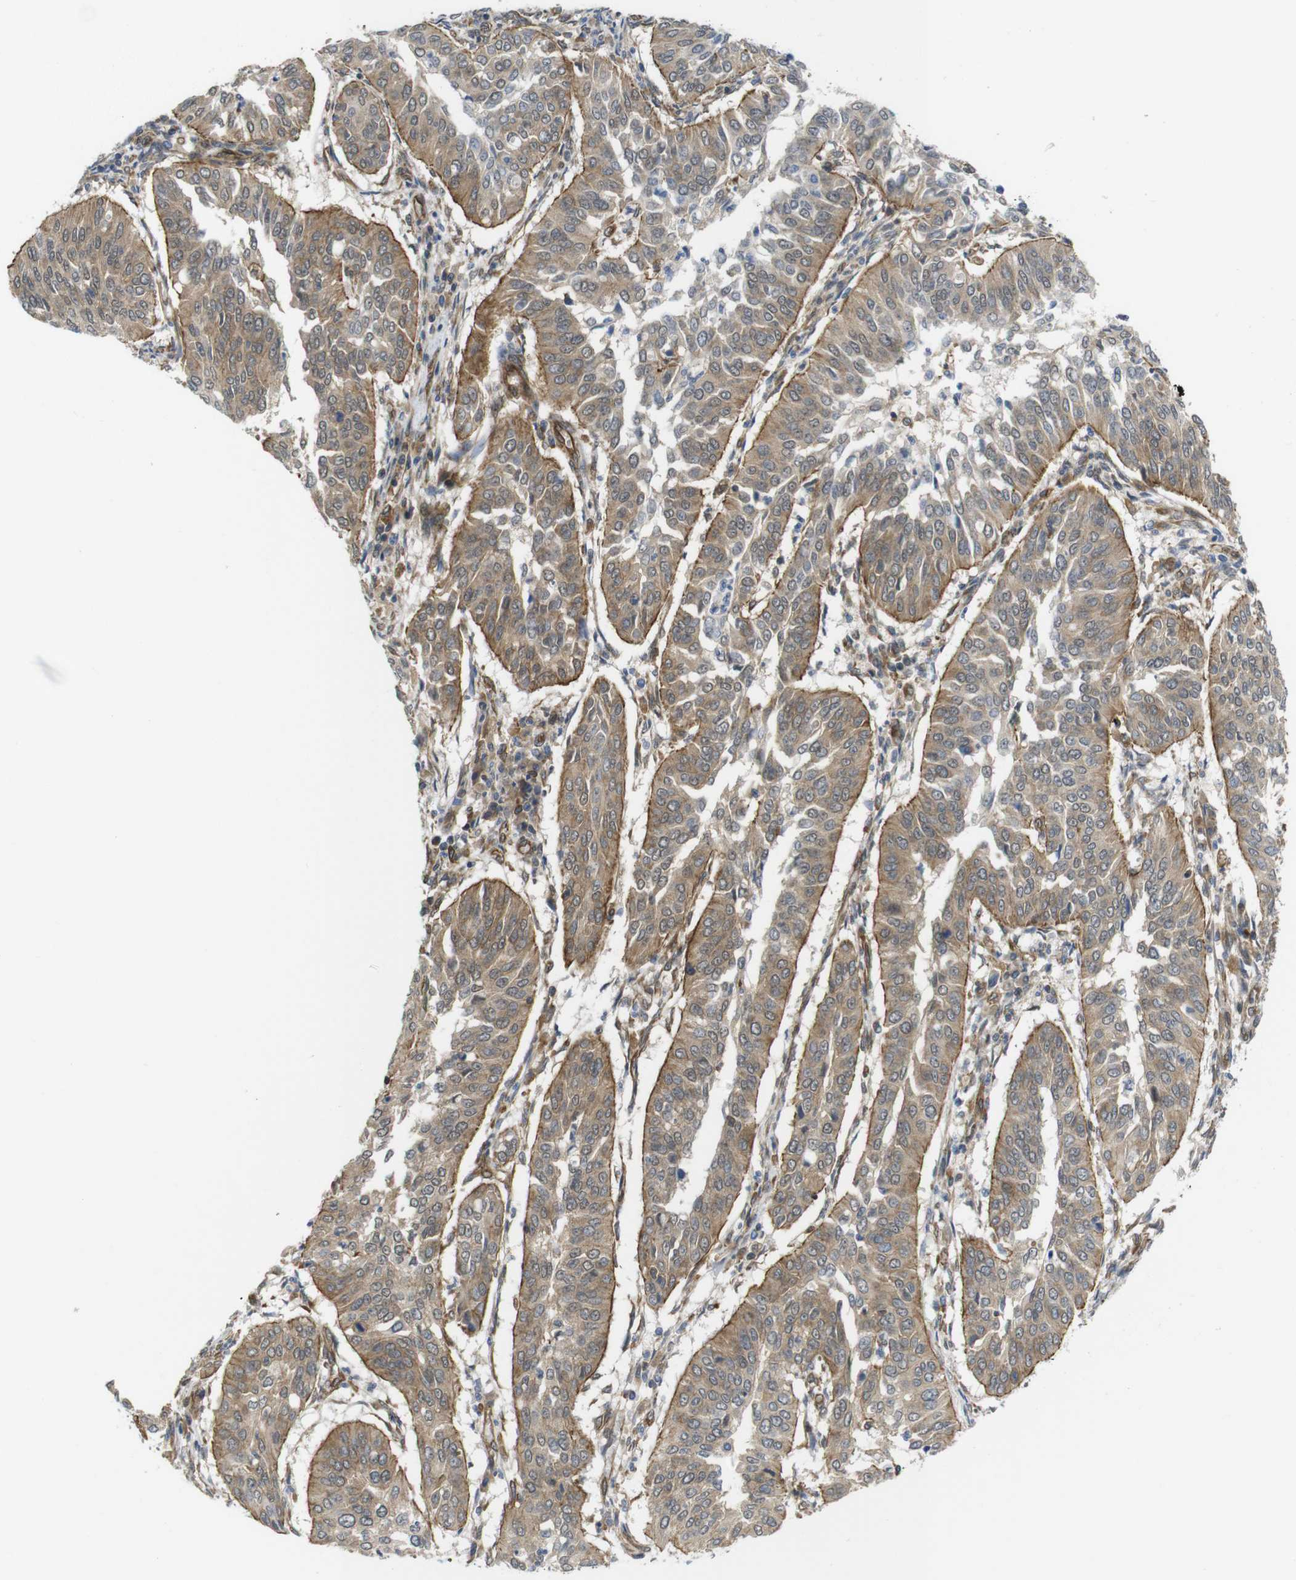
{"staining": {"intensity": "moderate", "quantity": ">75%", "location": "cytoplasmic/membranous"}, "tissue": "cervical cancer", "cell_type": "Tumor cells", "image_type": "cancer", "snomed": [{"axis": "morphology", "description": "Normal tissue, NOS"}, {"axis": "morphology", "description": "Squamous cell carcinoma, NOS"}, {"axis": "topography", "description": "Cervix"}], "caption": "The image reveals a brown stain indicating the presence of a protein in the cytoplasmic/membranous of tumor cells in squamous cell carcinoma (cervical). Nuclei are stained in blue.", "gene": "ZDHHC5", "patient": {"sex": "female", "age": 39}}